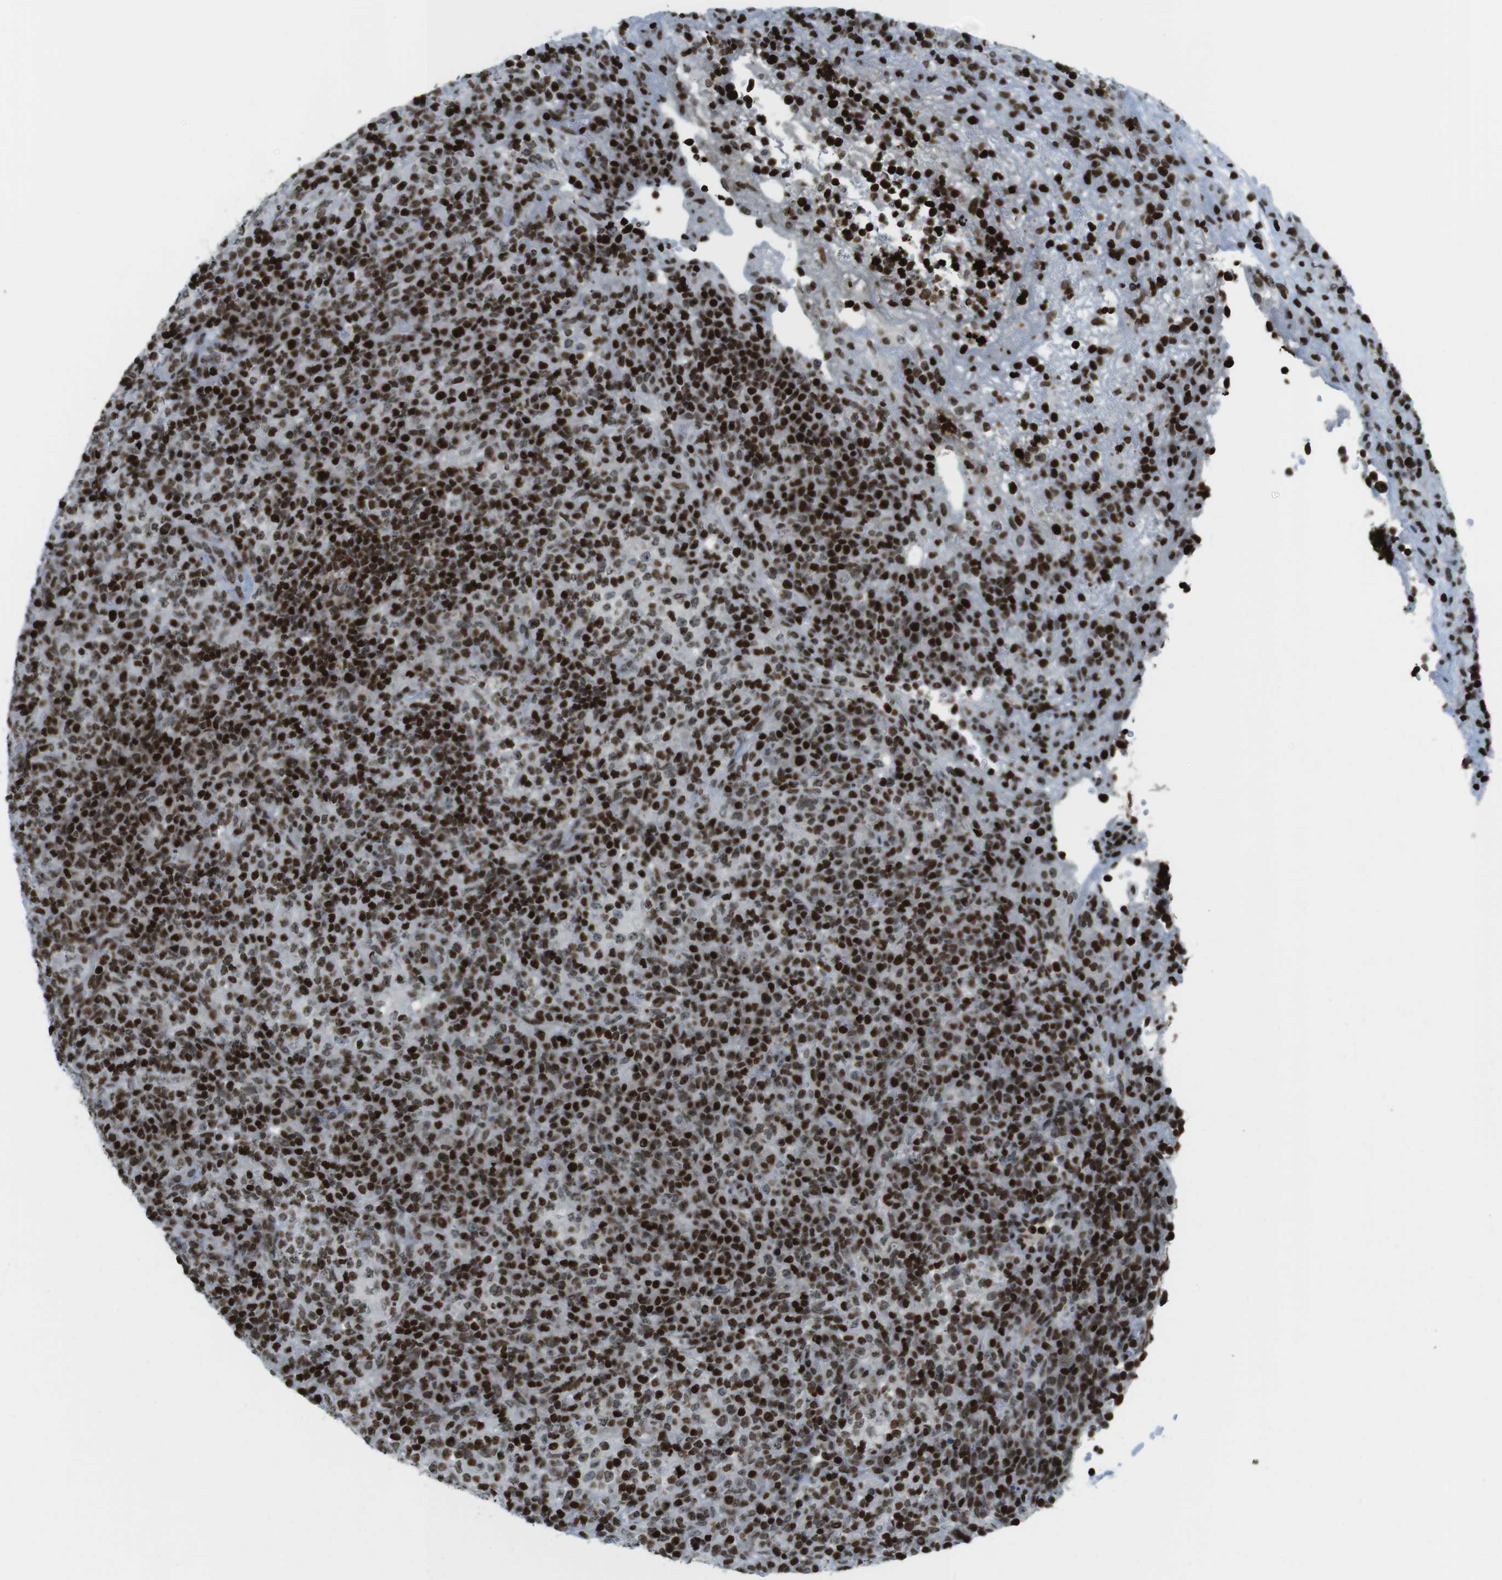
{"staining": {"intensity": "strong", "quantity": ">75%", "location": "nuclear"}, "tissue": "lymphoma", "cell_type": "Tumor cells", "image_type": "cancer", "snomed": [{"axis": "morphology", "description": "Malignant lymphoma, non-Hodgkin's type, High grade"}, {"axis": "topography", "description": "Lymph node"}], "caption": "Immunohistochemical staining of lymphoma exhibits high levels of strong nuclear protein expression in approximately >75% of tumor cells. (brown staining indicates protein expression, while blue staining denotes nuclei).", "gene": "H2AC8", "patient": {"sex": "female", "age": 76}}